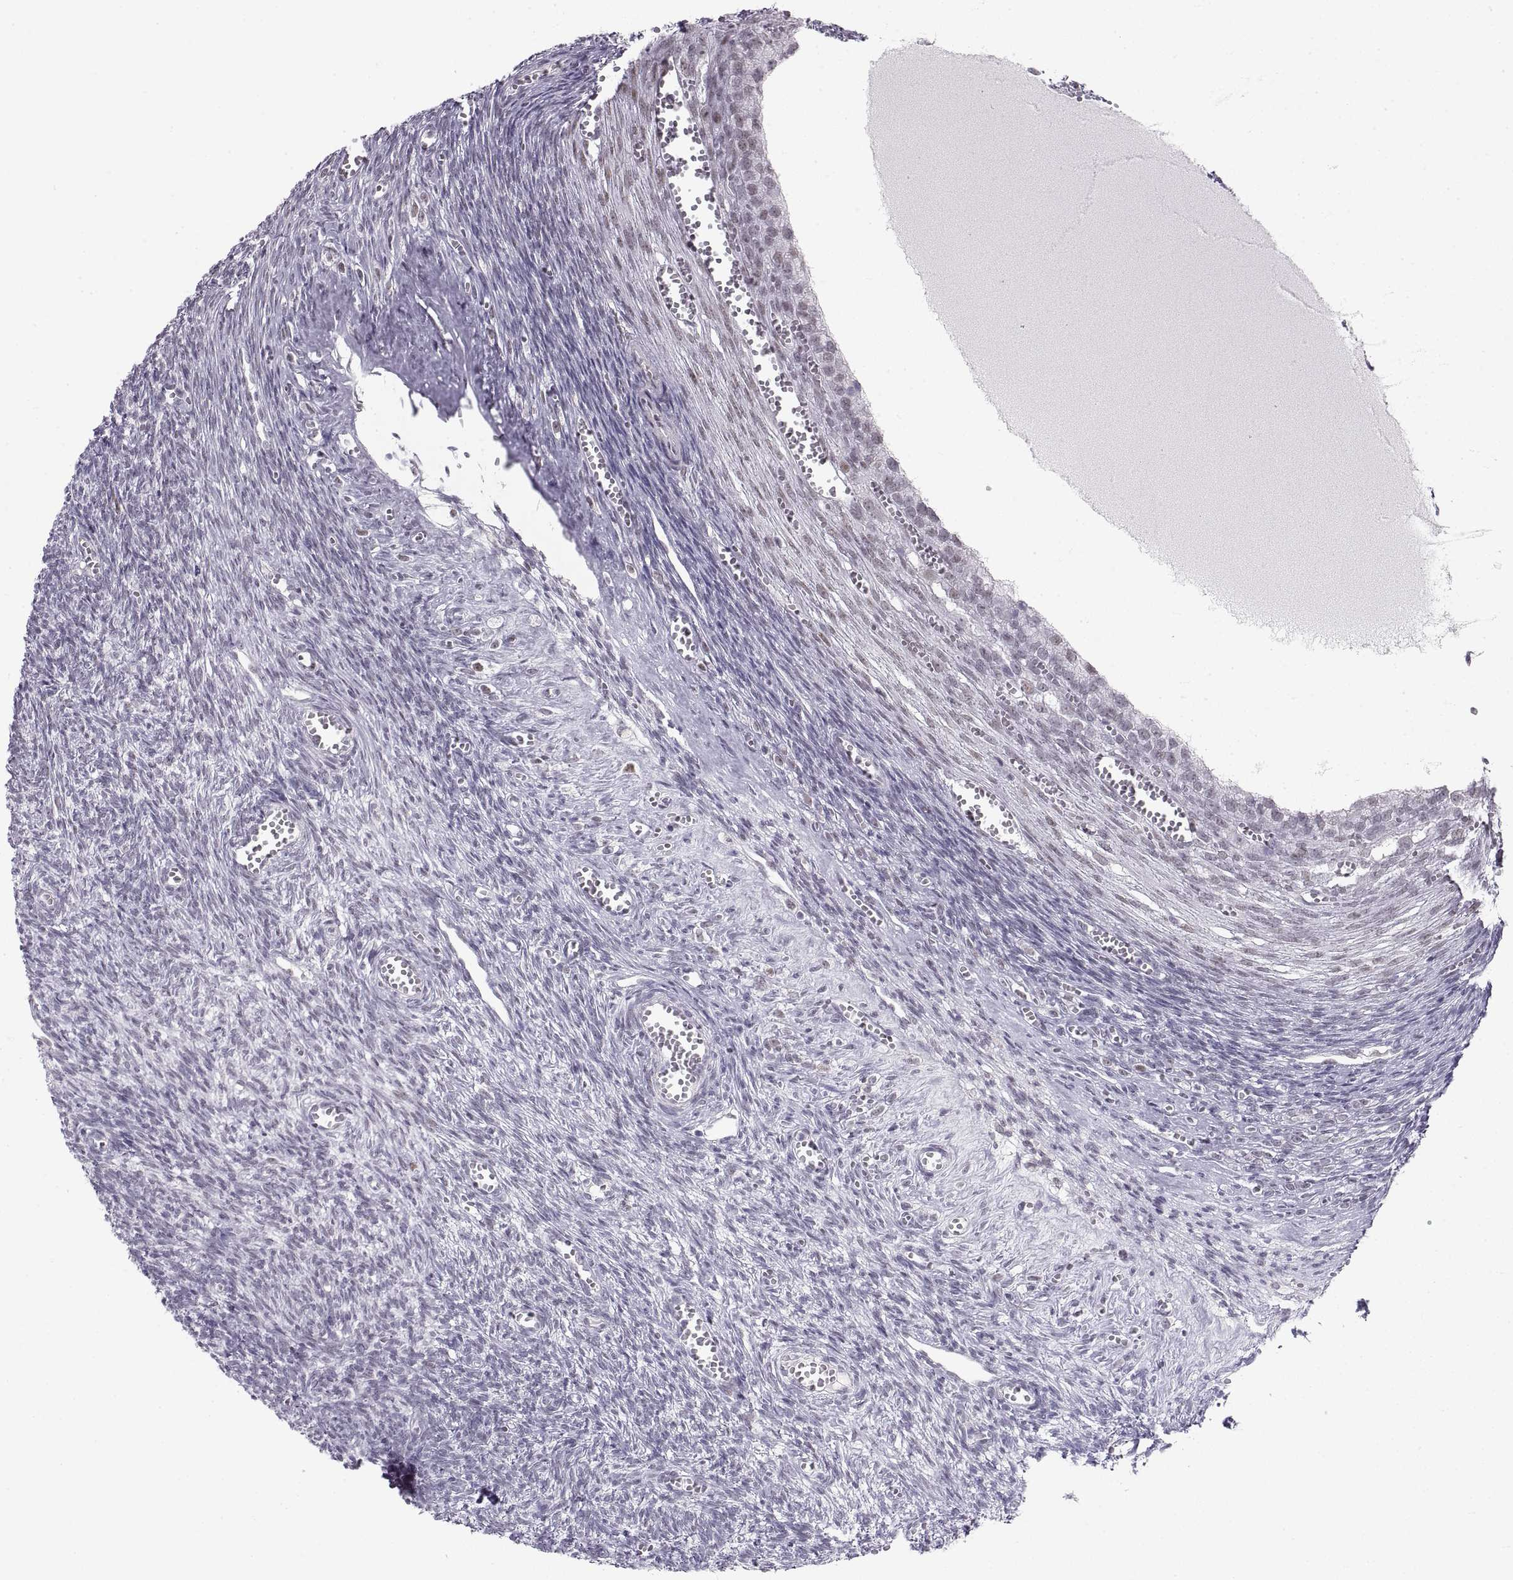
{"staining": {"intensity": "weak", "quantity": "<25%", "location": "nuclear"}, "tissue": "ovary", "cell_type": "Follicle cells", "image_type": "normal", "snomed": [{"axis": "morphology", "description": "Normal tissue, NOS"}, {"axis": "topography", "description": "Ovary"}], "caption": "The photomicrograph demonstrates no staining of follicle cells in normal ovary. (DAB immunohistochemistry visualized using brightfield microscopy, high magnification).", "gene": "NANOS3", "patient": {"sex": "female", "age": 43}}